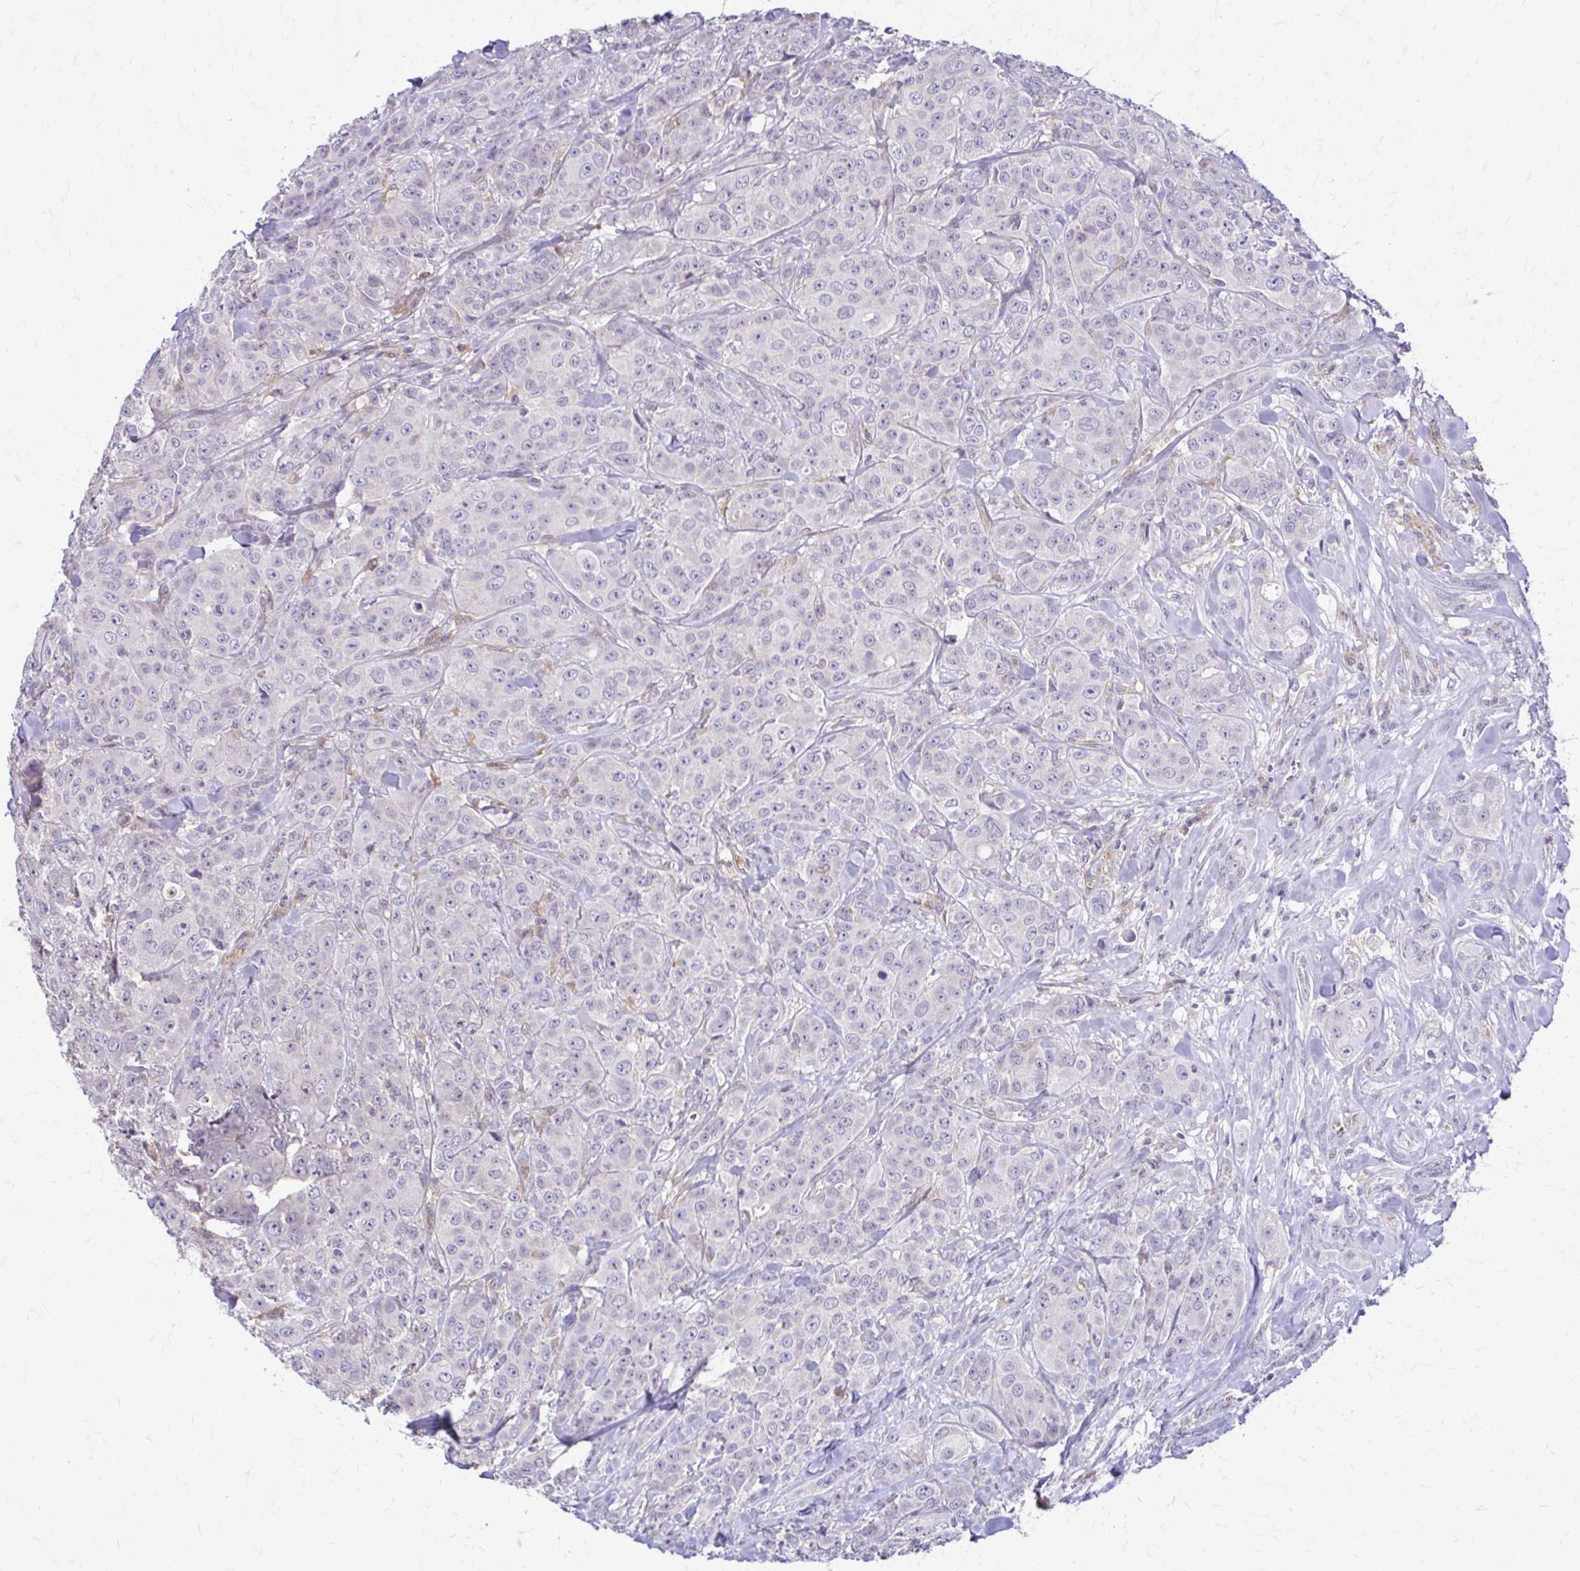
{"staining": {"intensity": "negative", "quantity": "none", "location": "none"}, "tissue": "breast cancer", "cell_type": "Tumor cells", "image_type": "cancer", "snomed": [{"axis": "morphology", "description": "Normal tissue, NOS"}, {"axis": "morphology", "description": "Duct carcinoma"}, {"axis": "topography", "description": "Breast"}], "caption": "Immunohistochemical staining of human breast intraductal carcinoma shows no significant staining in tumor cells.", "gene": "PIK3AP1", "patient": {"sex": "female", "age": 43}}